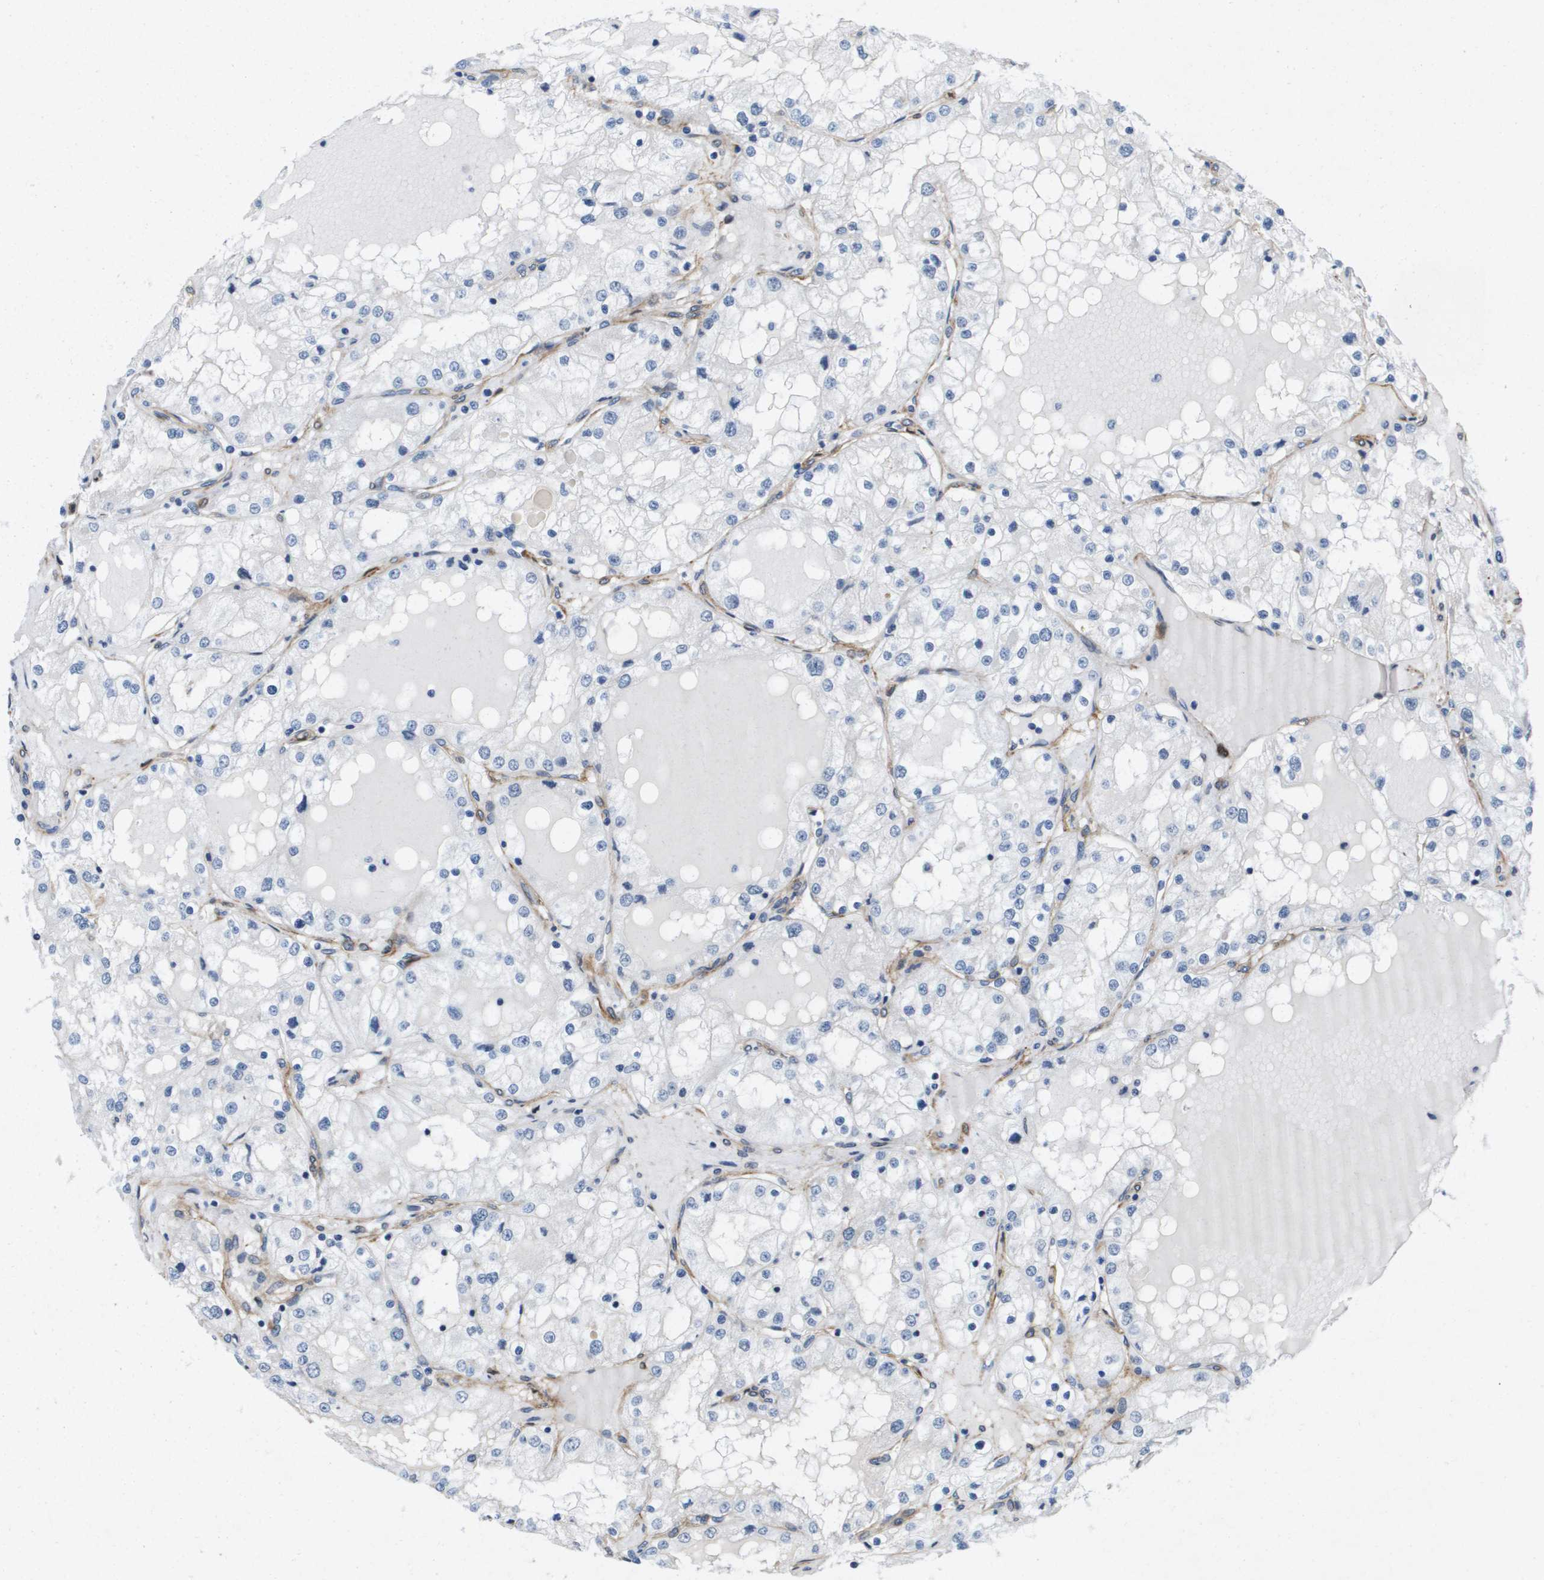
{"staining": {"intensity": "negative", "quantity": "none", "location": "none"}, "tissue": "renal cancer", "cell_type": "Tumor cells", "image_type": "cancer", "snomed": [{"axis": "morphology", "description": "Adenocarcinoma, NOS"}, {"axis": "topography", "description": "Kidney"}], "caption": "Tumor cells are negative for brown protein staining in renal cancer (adenocarcinoma).", "gene": "LPP", "patient": {"sex": "male", "age": 68}}